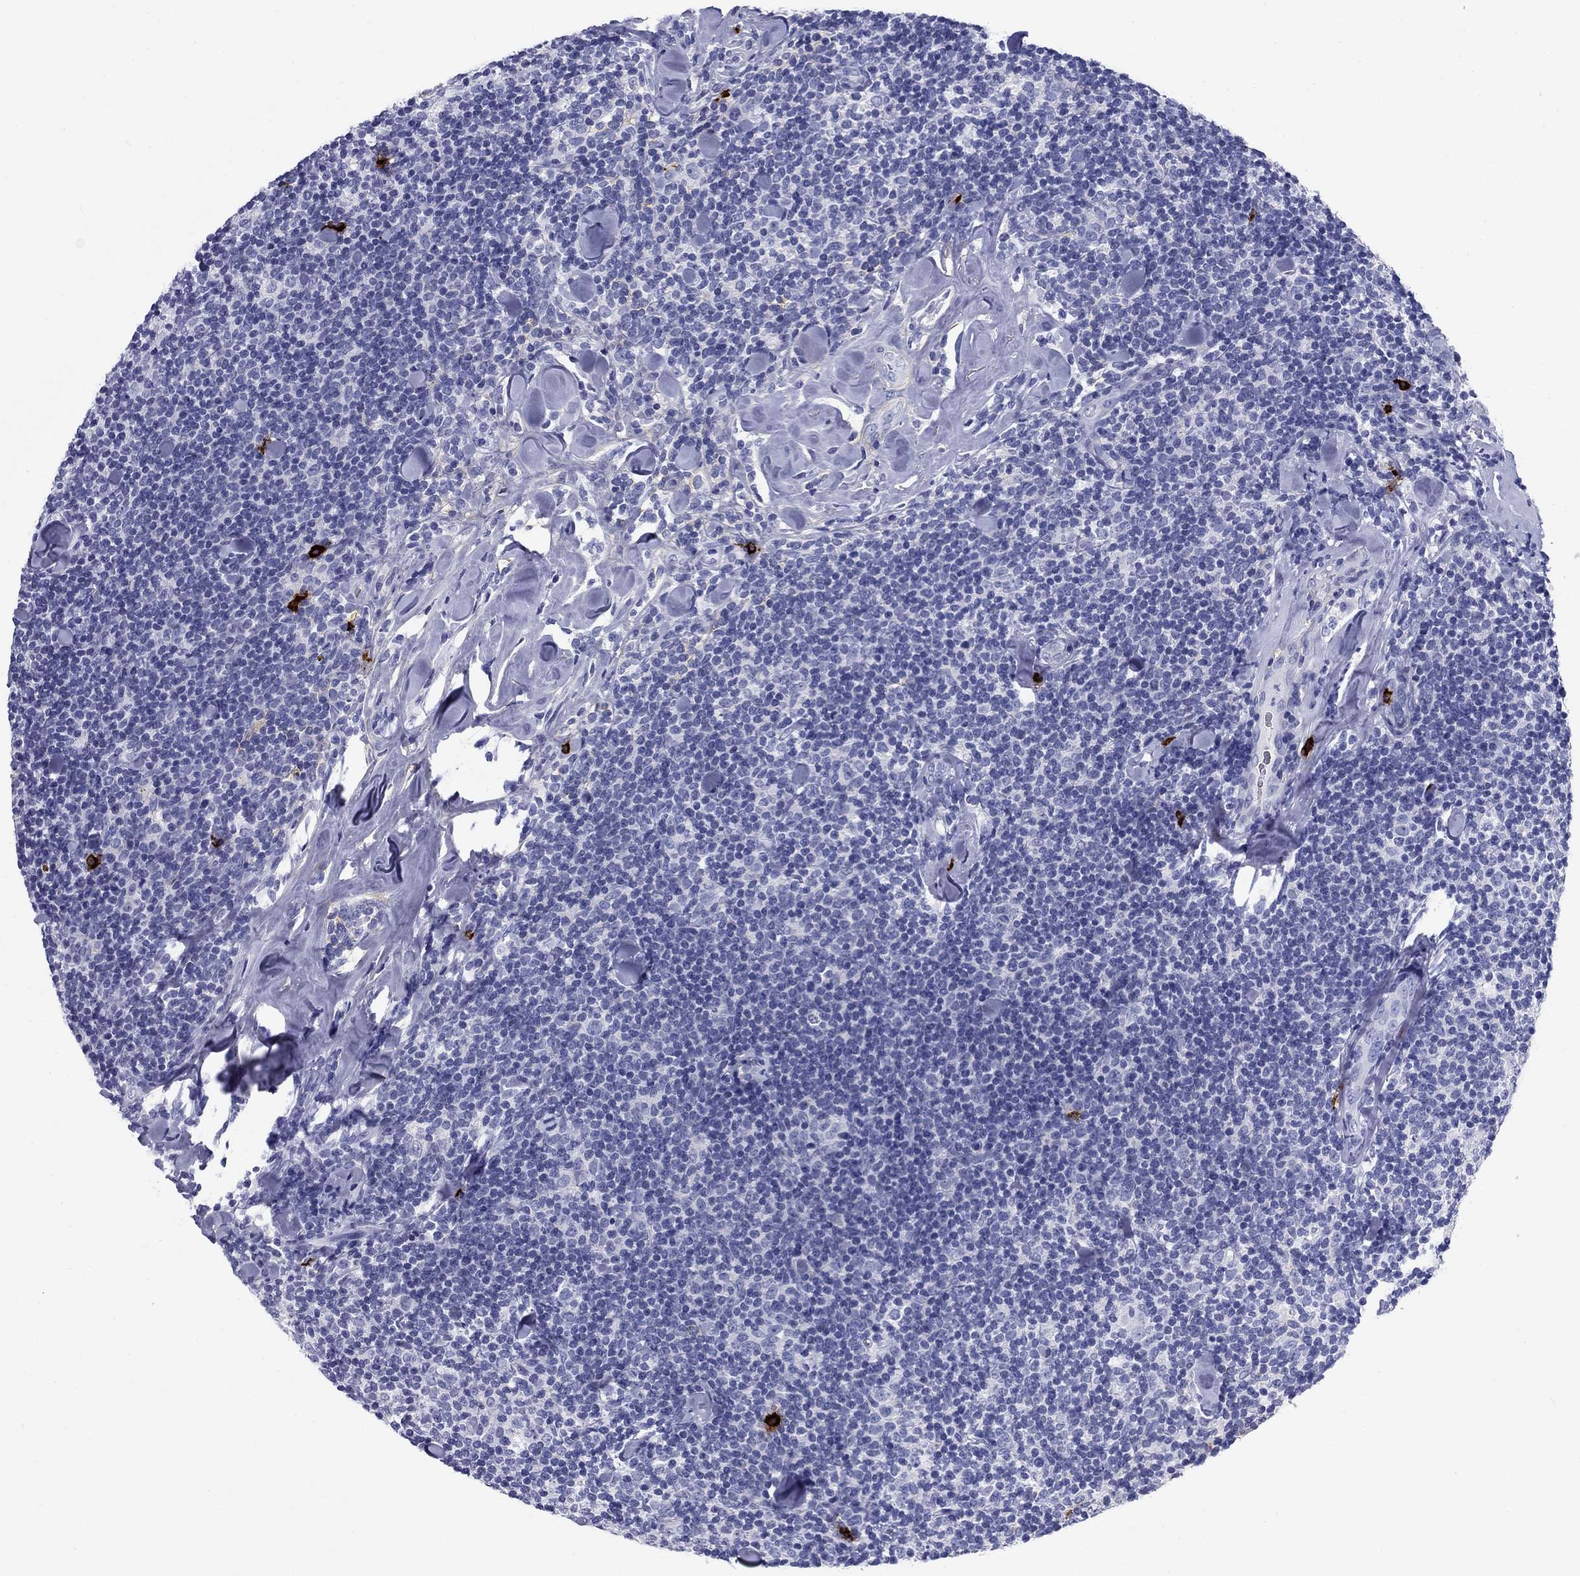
{"staining": {"intensity": "negative", "quantity": "none", "location": "none"}, "tissue": "lymphoma", "cell_type": "Tumor cells", "image_type": "cancer", "snomed": [{"axis": "morphology", "description": "Malignant lymphoma, non-Hodgkin's type, Low grade"}, {"axis": "topography", "description": "Lymph node"}], "caption": "Protein analysis of lymphoma exhibits no significant positivity in tumor cells. (Immunohistochemistry, brightfield microscopy, high magnification).", "gene": "CD40LG", "patient": {"sex": "female", "age": 56}}